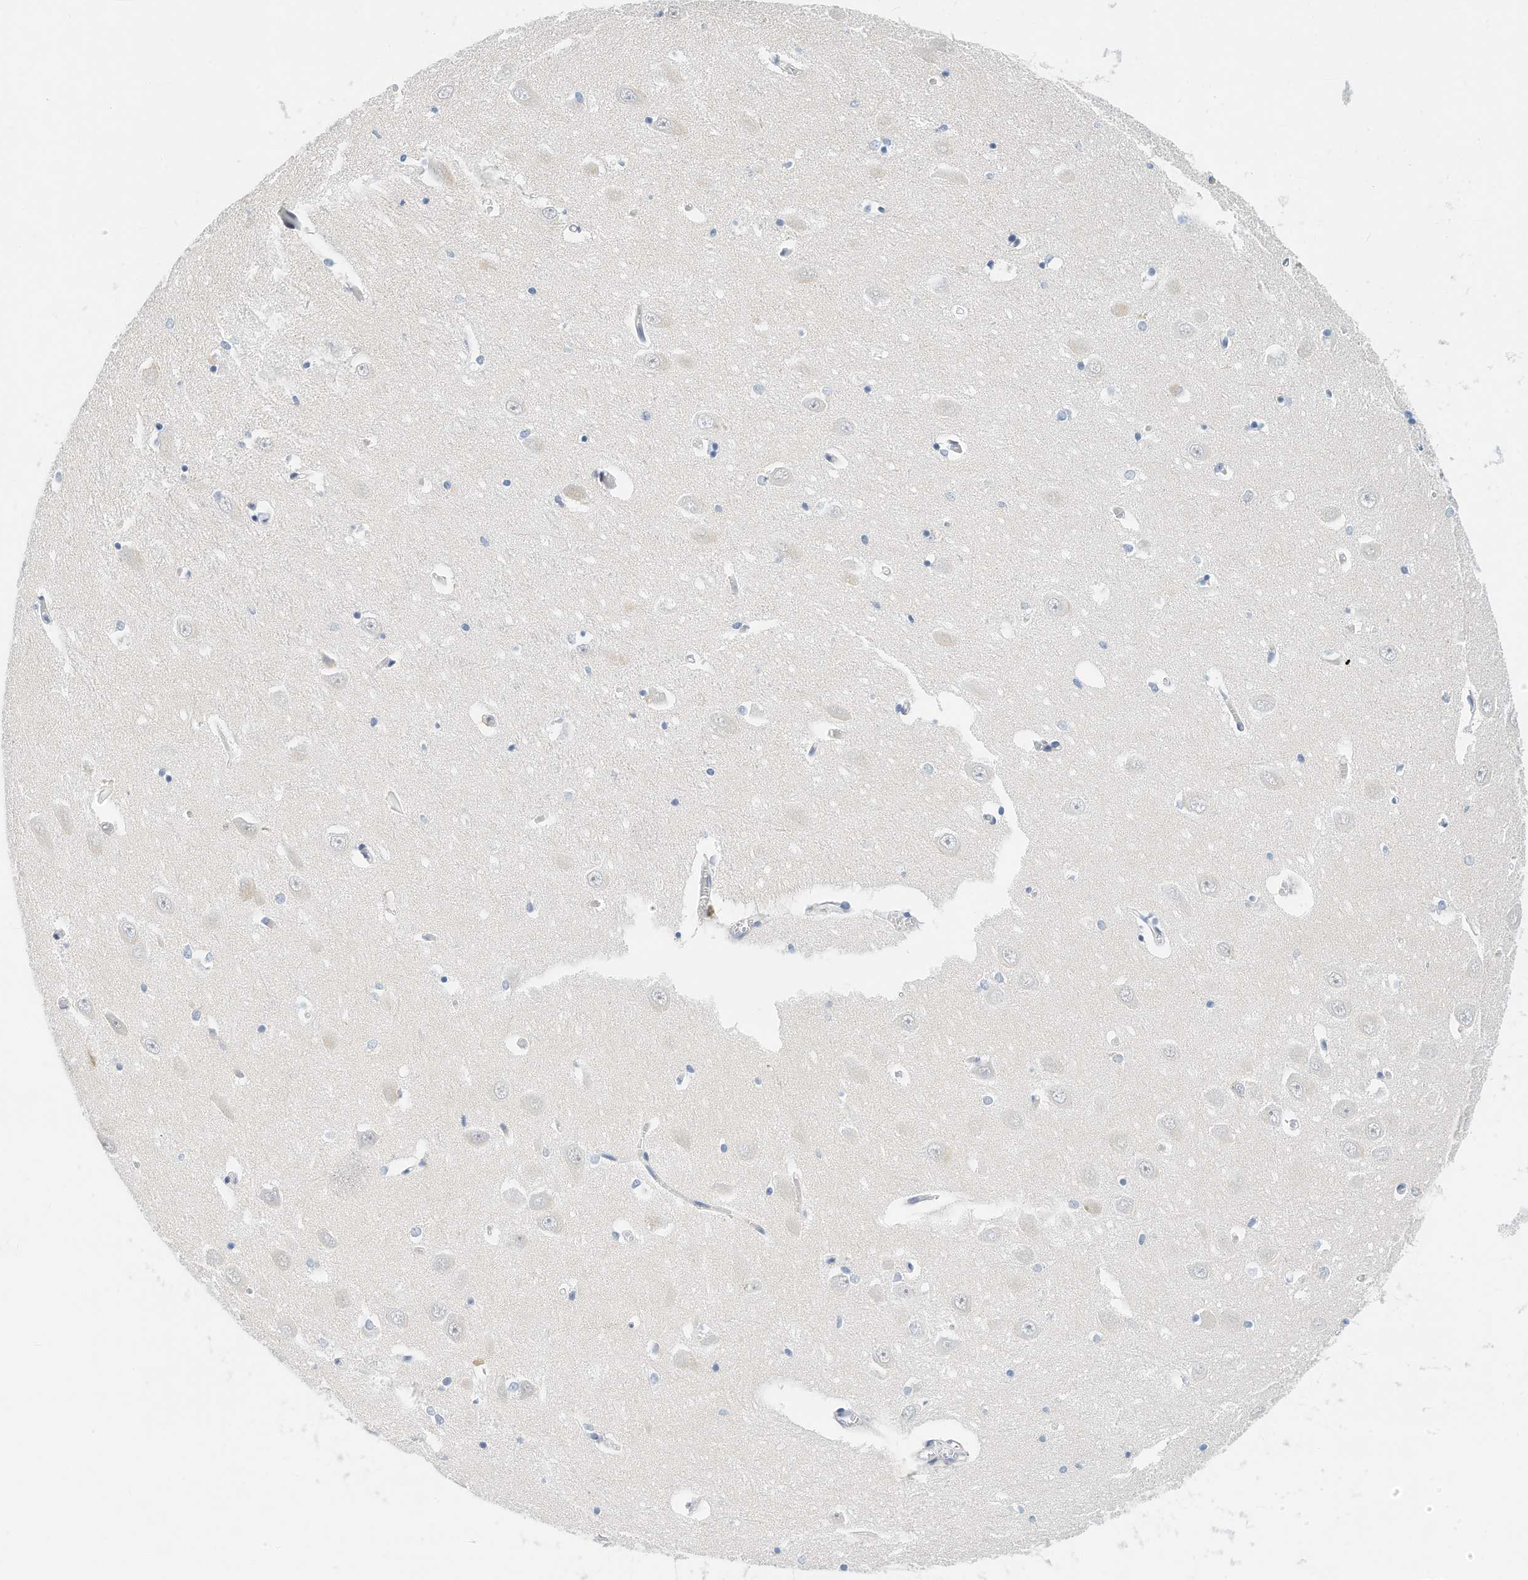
{"staining": {"intensity": "negative", "quantity": "none", "location": "none"}, "tissue": "hippocampus", "cell_type": "Glial cells", "image_type": "normal", "snomed": [{"axis": "morphology", "description": "Normal tissue, NOS"}, {"axis": "topography", "description": "Hippocampus"}], "caption": "Histopathology image shows no protein positivity in glial cells of benign hippocampus. Nuclei are stained in blue.", "gene": "ARHGAP28", "patient": {"sex": "male", "age": 70}}